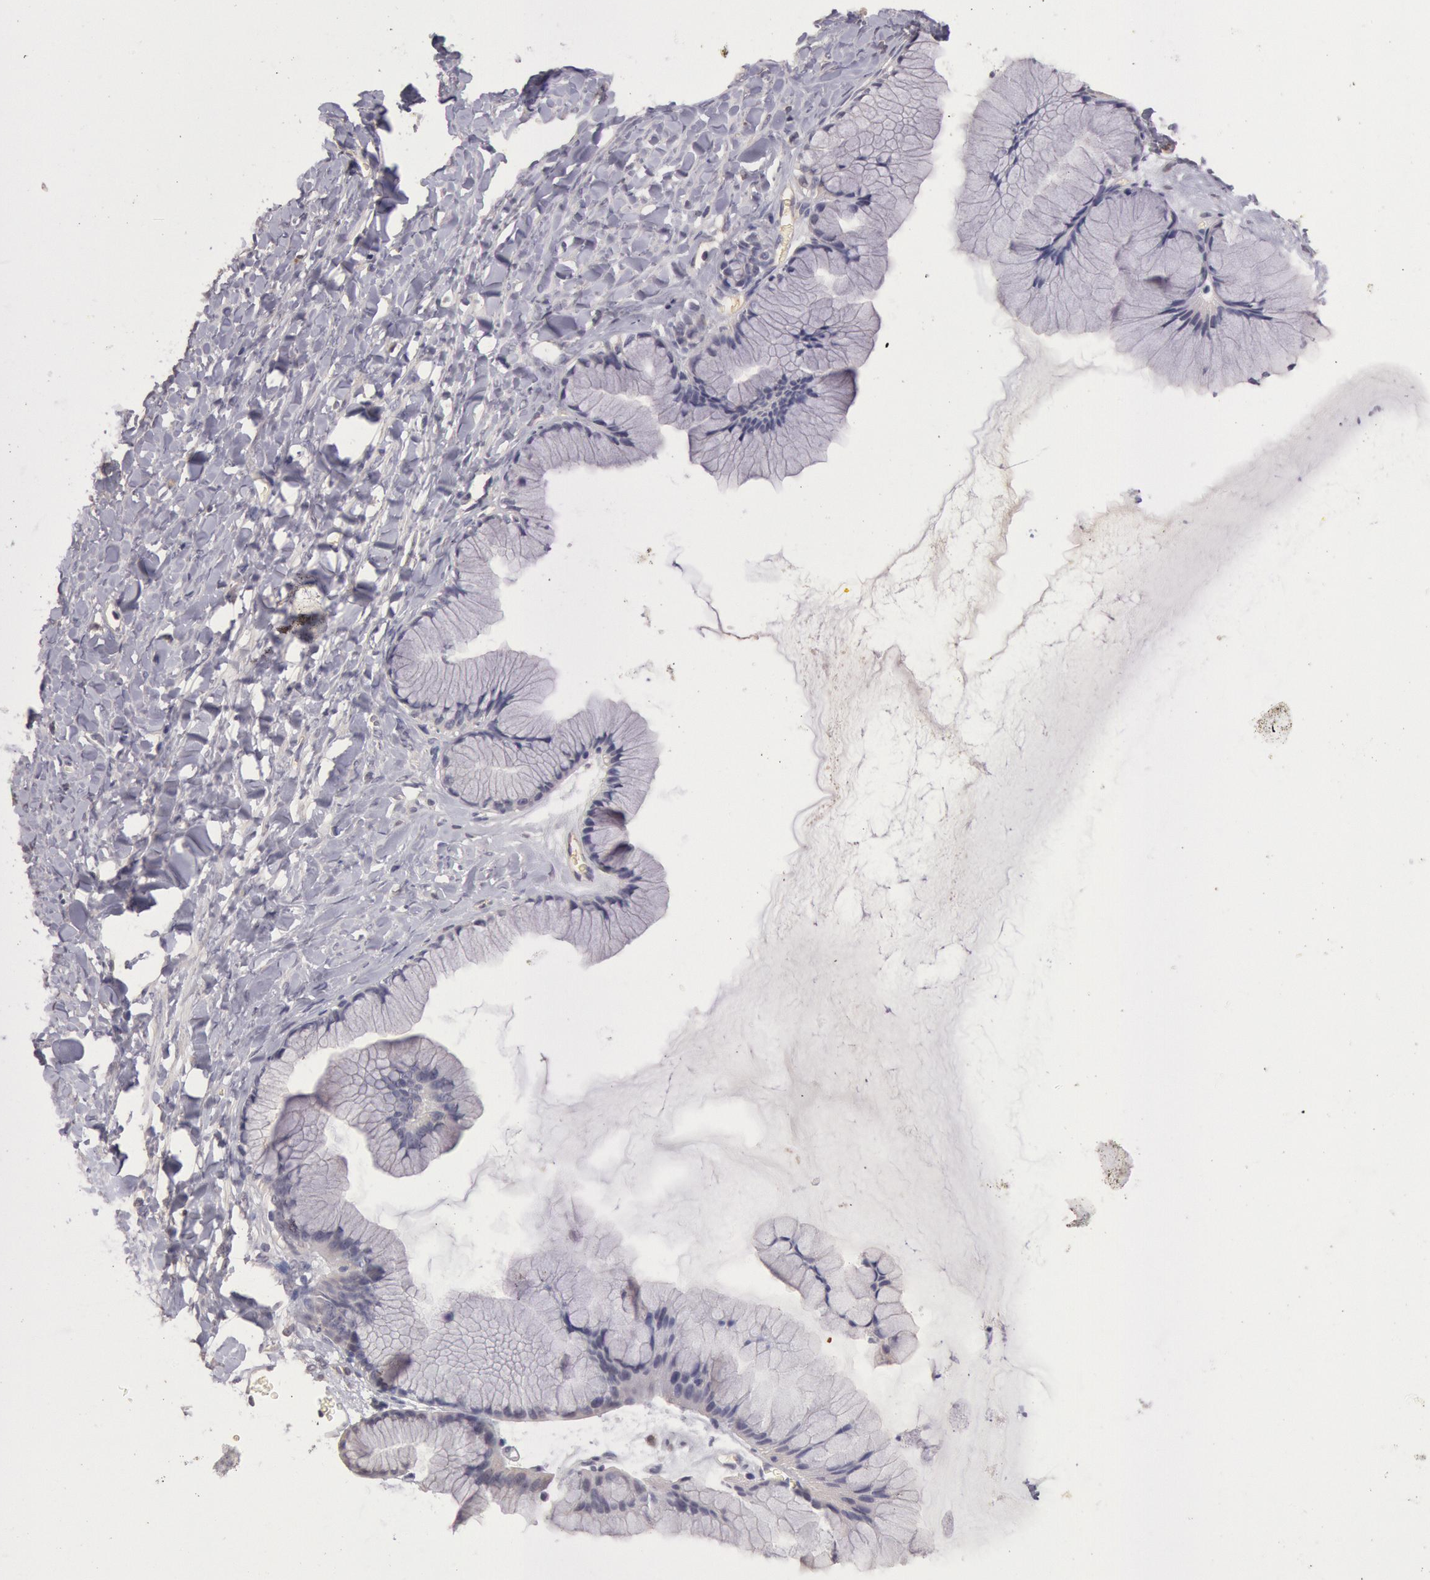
{"staining": {"intensity": "negative", "quantity": "none", "location": "none"}, "tissue": "ovarian cancer", "cell_type": "Tumor cells", "image_type": "cancer", "snomed": [{"axis": "morphology", "description": "Cystadenocarcinoma, mucinous, NOS"}, {"axis": "topography", "description": "Ovary"}], "caption": "DAB immunohistochemical staining of ovarian cancer (mucinous cystadenocarcinoma) shows no significant positivity in tumor cells.", "gene": "C1R", "patient": {"sex": "female", "age": 41}}